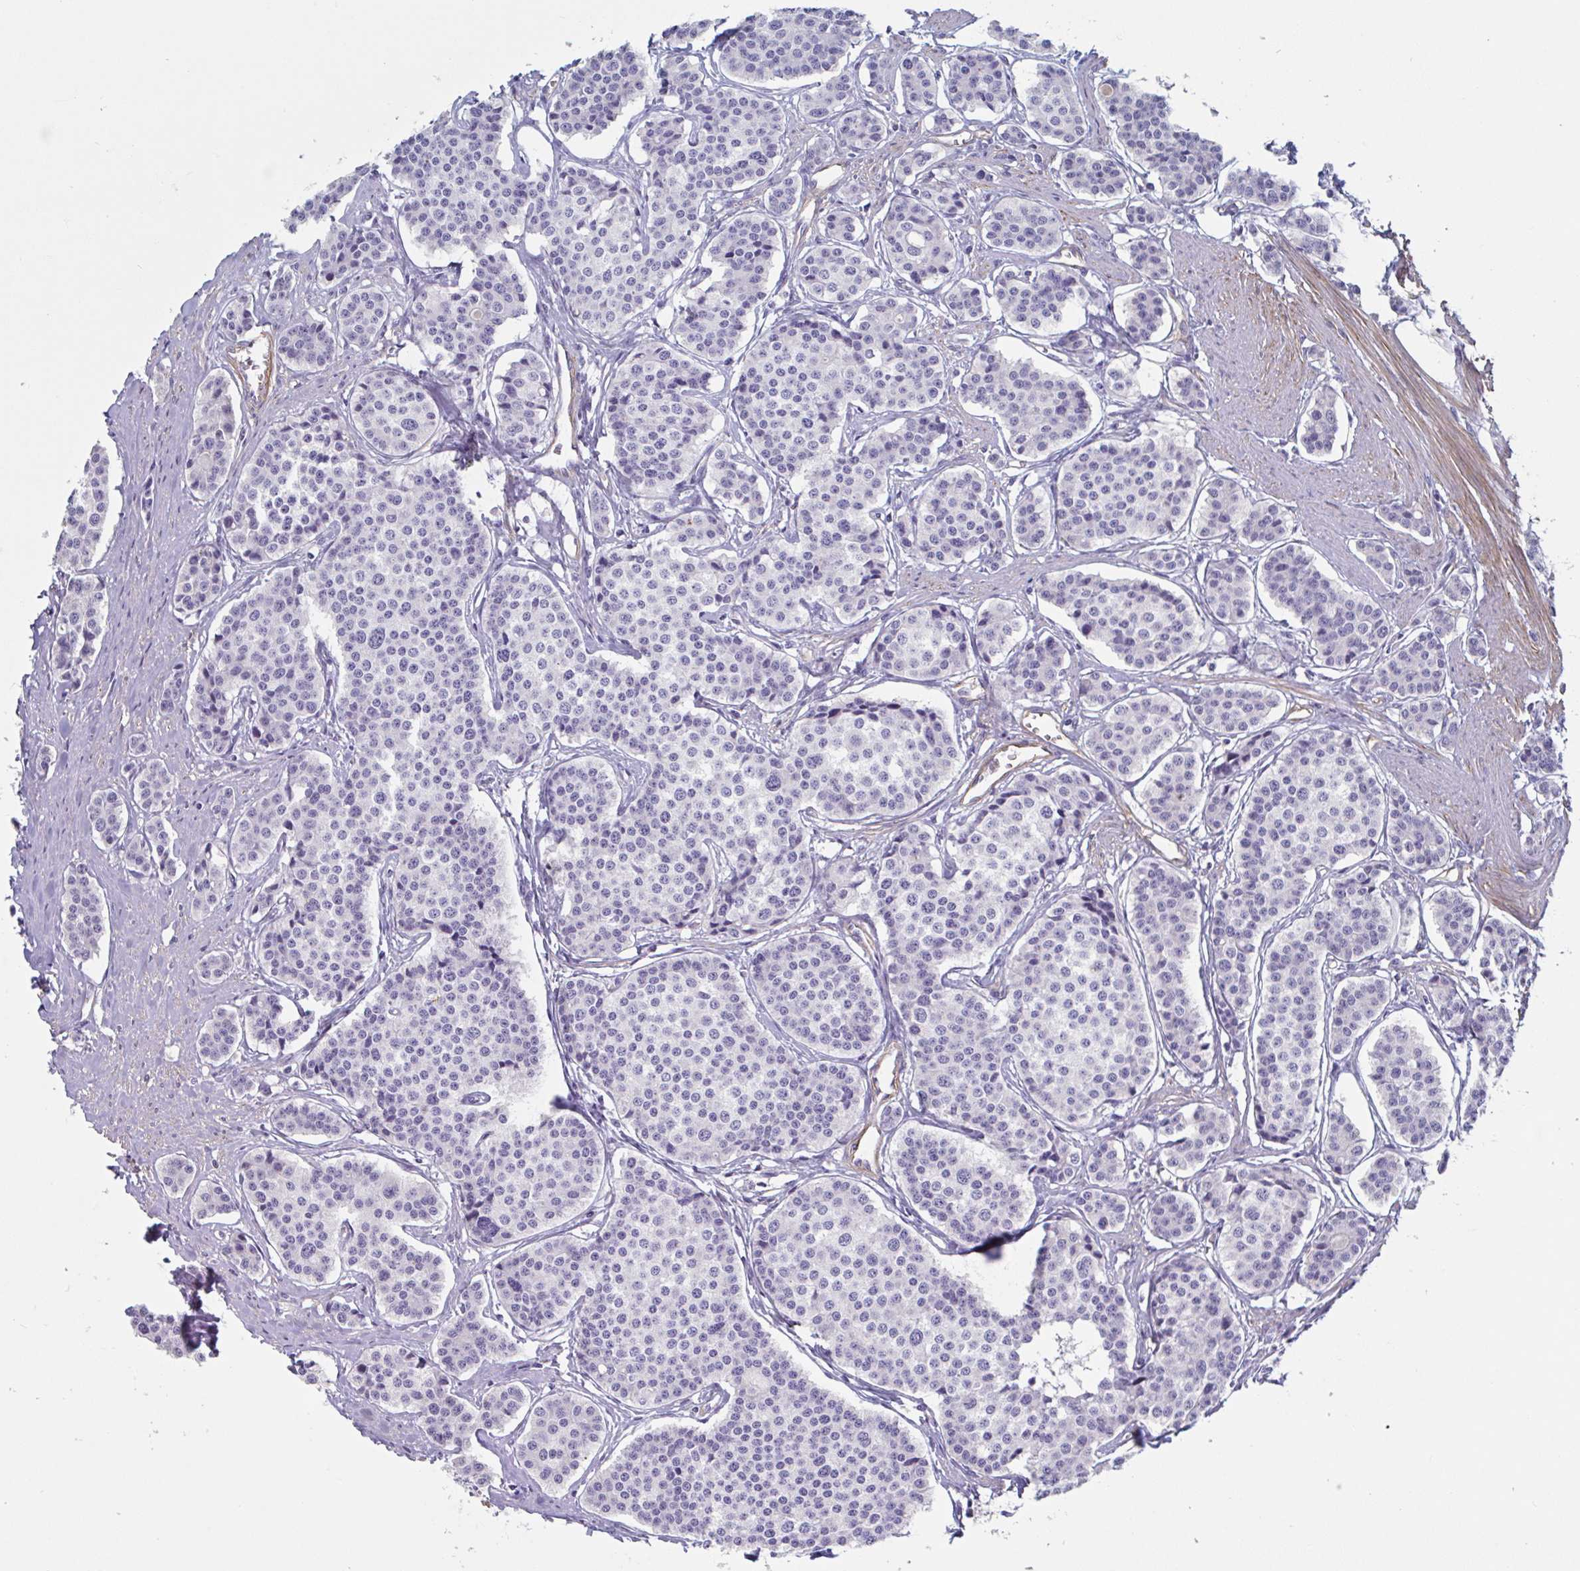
{"staining": {"intensity": "negative", "quantity": "none", "location": "none"}, "tissue": "carcinoid", "cell_type": "Tumor cells", "image_type": "cancer", "snomed": [{"axis": "morphology", "description": "Carcinoid, malignant, NOS"}, {"axis": "topography", "description": "Small intestine"}], "caption": "IHC image of neoplastic tissue: malignant carcinoid stained with DAB (3,3'-diaminobenzidine) reveals no significant protein staining in tumor cells.", "gene": "SHISA7", "patient": {"sex": "male", "age": 60}}